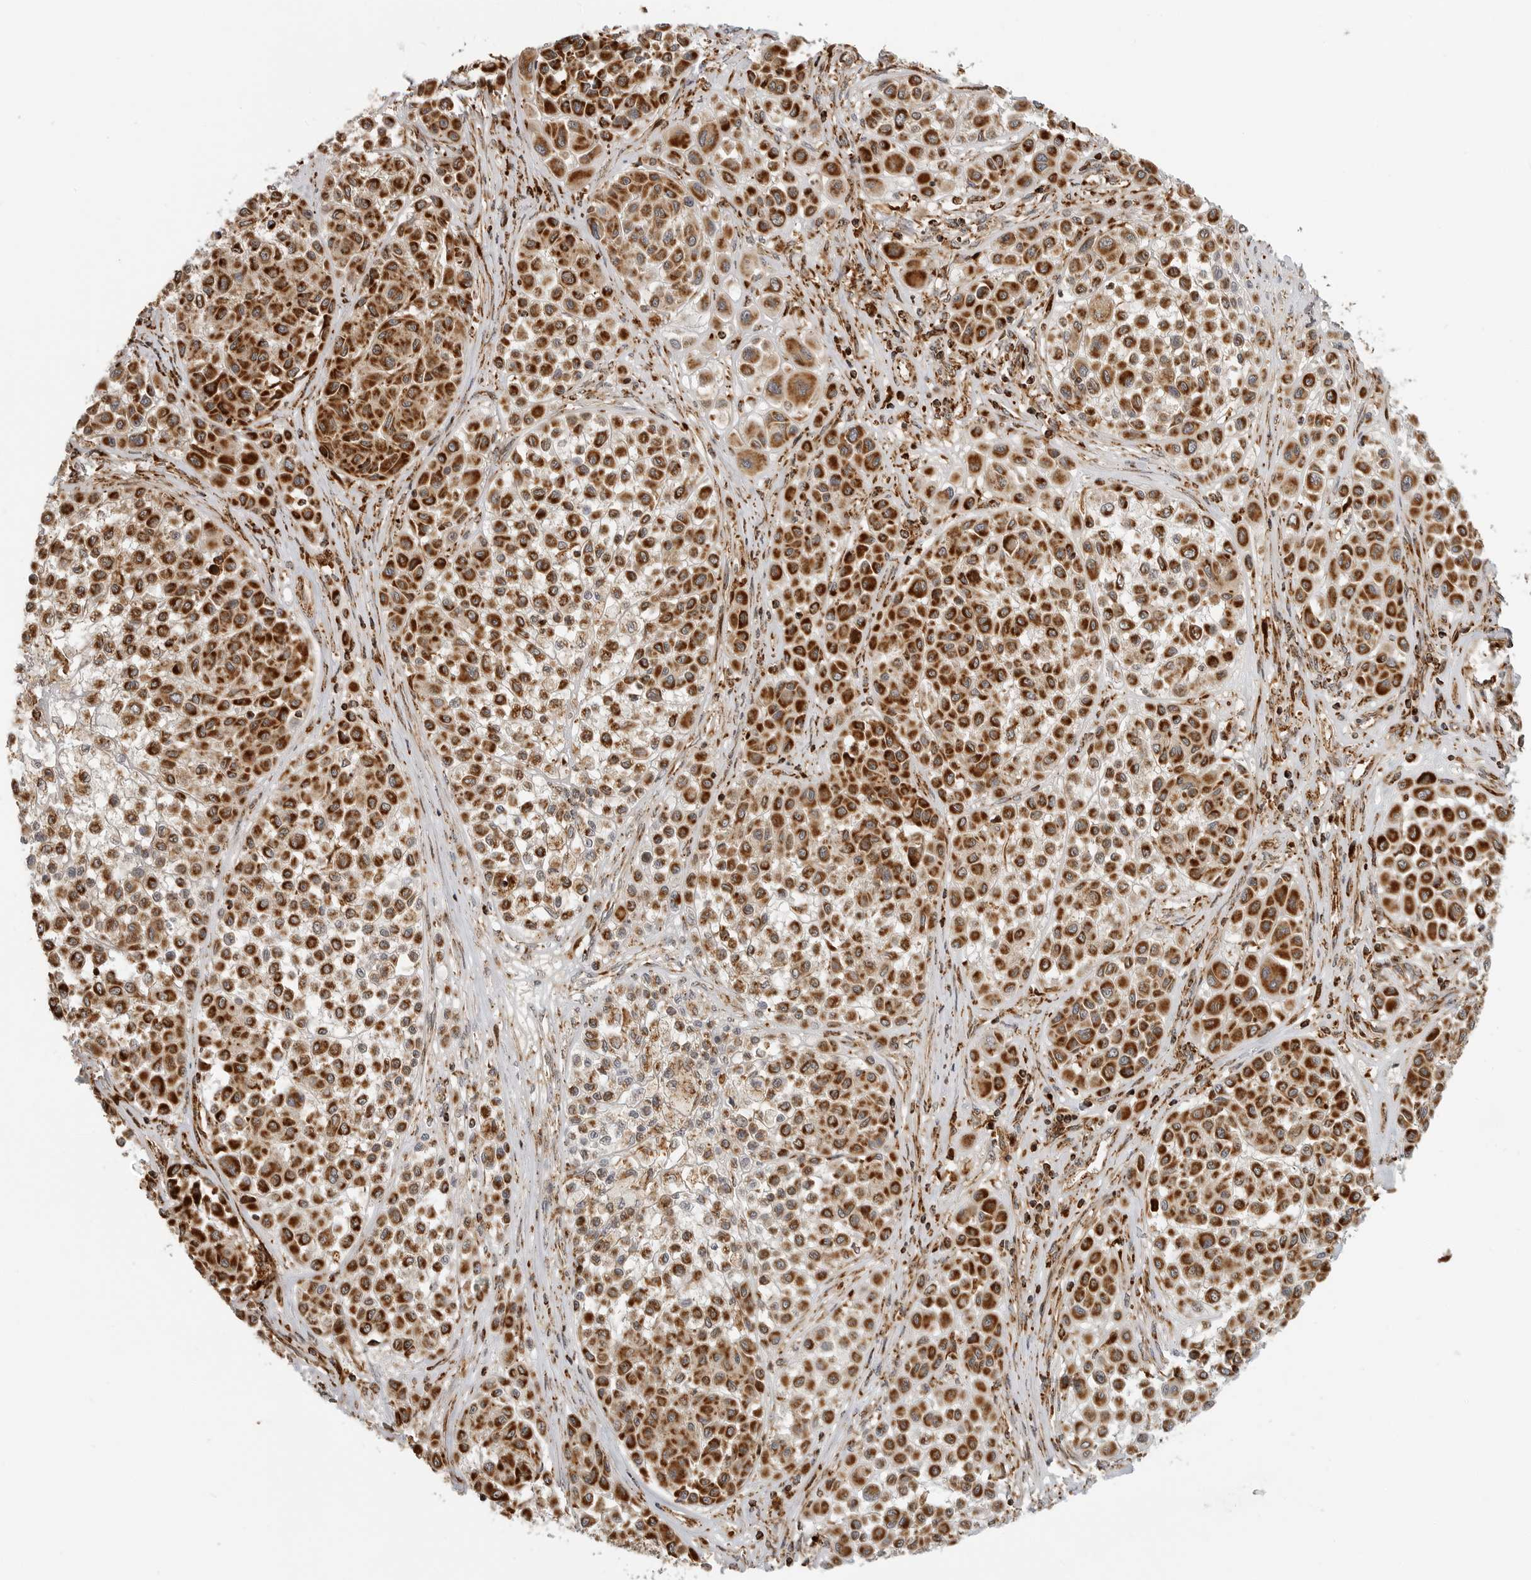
{"staining": {"intensity": "strong", "quantity": ">75%", "location": "cytoplasmic/membranous"}, "tissue": "melanoma", "cell_type": "Tumor cells", "image_type": "cancer", "snomed": [{"axis": "morphology", "description": "Malignant melanoma, Metastatic site"}, {"axis": "topography", "description": "Soft tissue"}], "caption": "An image of human malignant melanoma (metastatic site) stained for a protein displays strong cytoplasmic/membranous brown staining in tumor cells.", "gene": "BMP2K", "patient": {"sex": "male", "age": 41}}